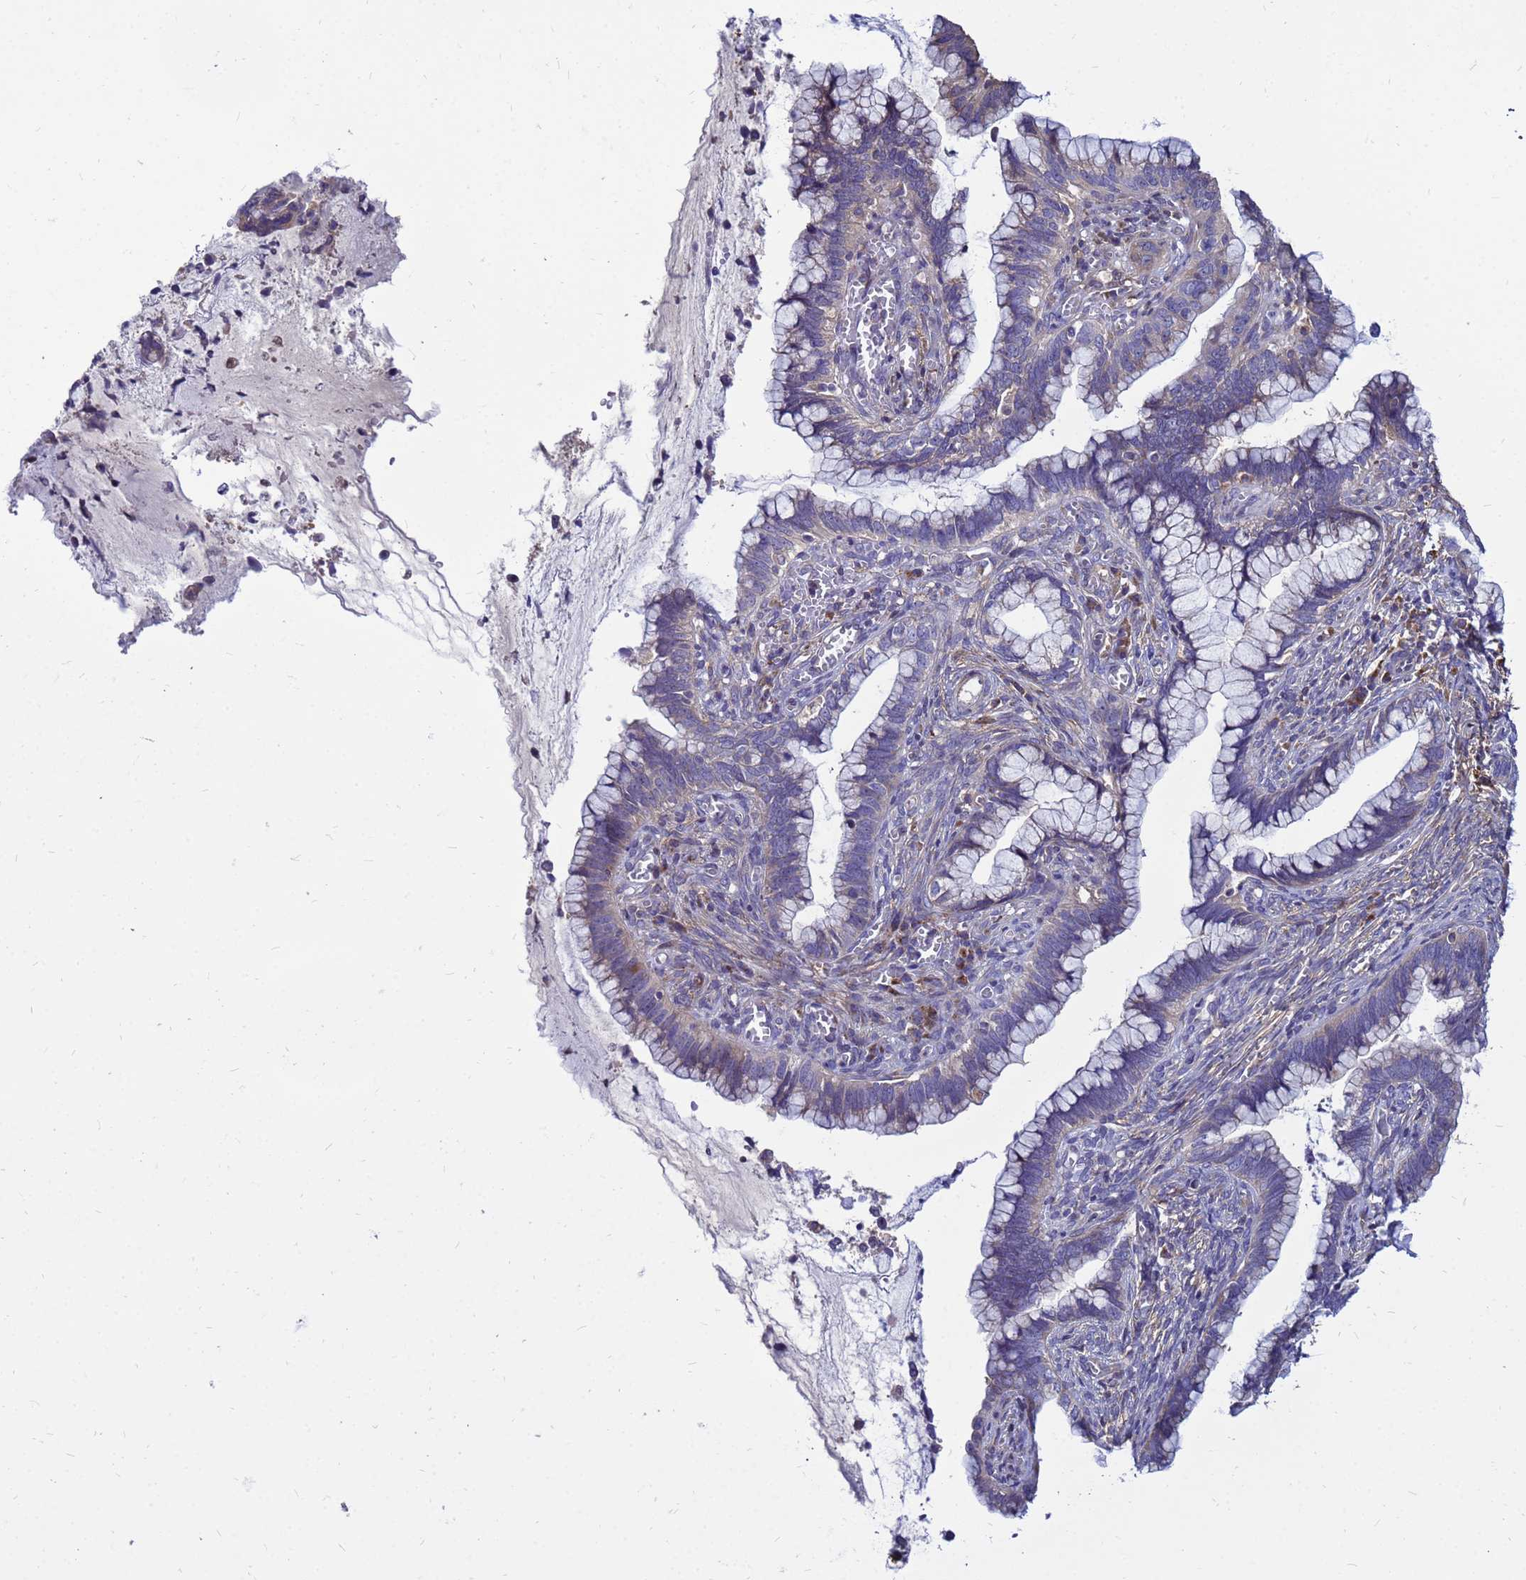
{"staining": {"intensity": "weak", "quantity": "<25%", "location": "cytoplasmic/membranous"}, "tissue": "cervical cancer", "cell_type": "Tumor cells", "image_type": "cancer", "snomed": [{"axis": "morphology", "description": "Adenocarcinoma, NOS"}, {"axis": "topography", "description": "Cervix"}], "caption": "The image shows no staining of tumor cells in adenocarcinoma (cervical).", "gene": "MOB2", "patient": {"sex": "female", "age": 44}}